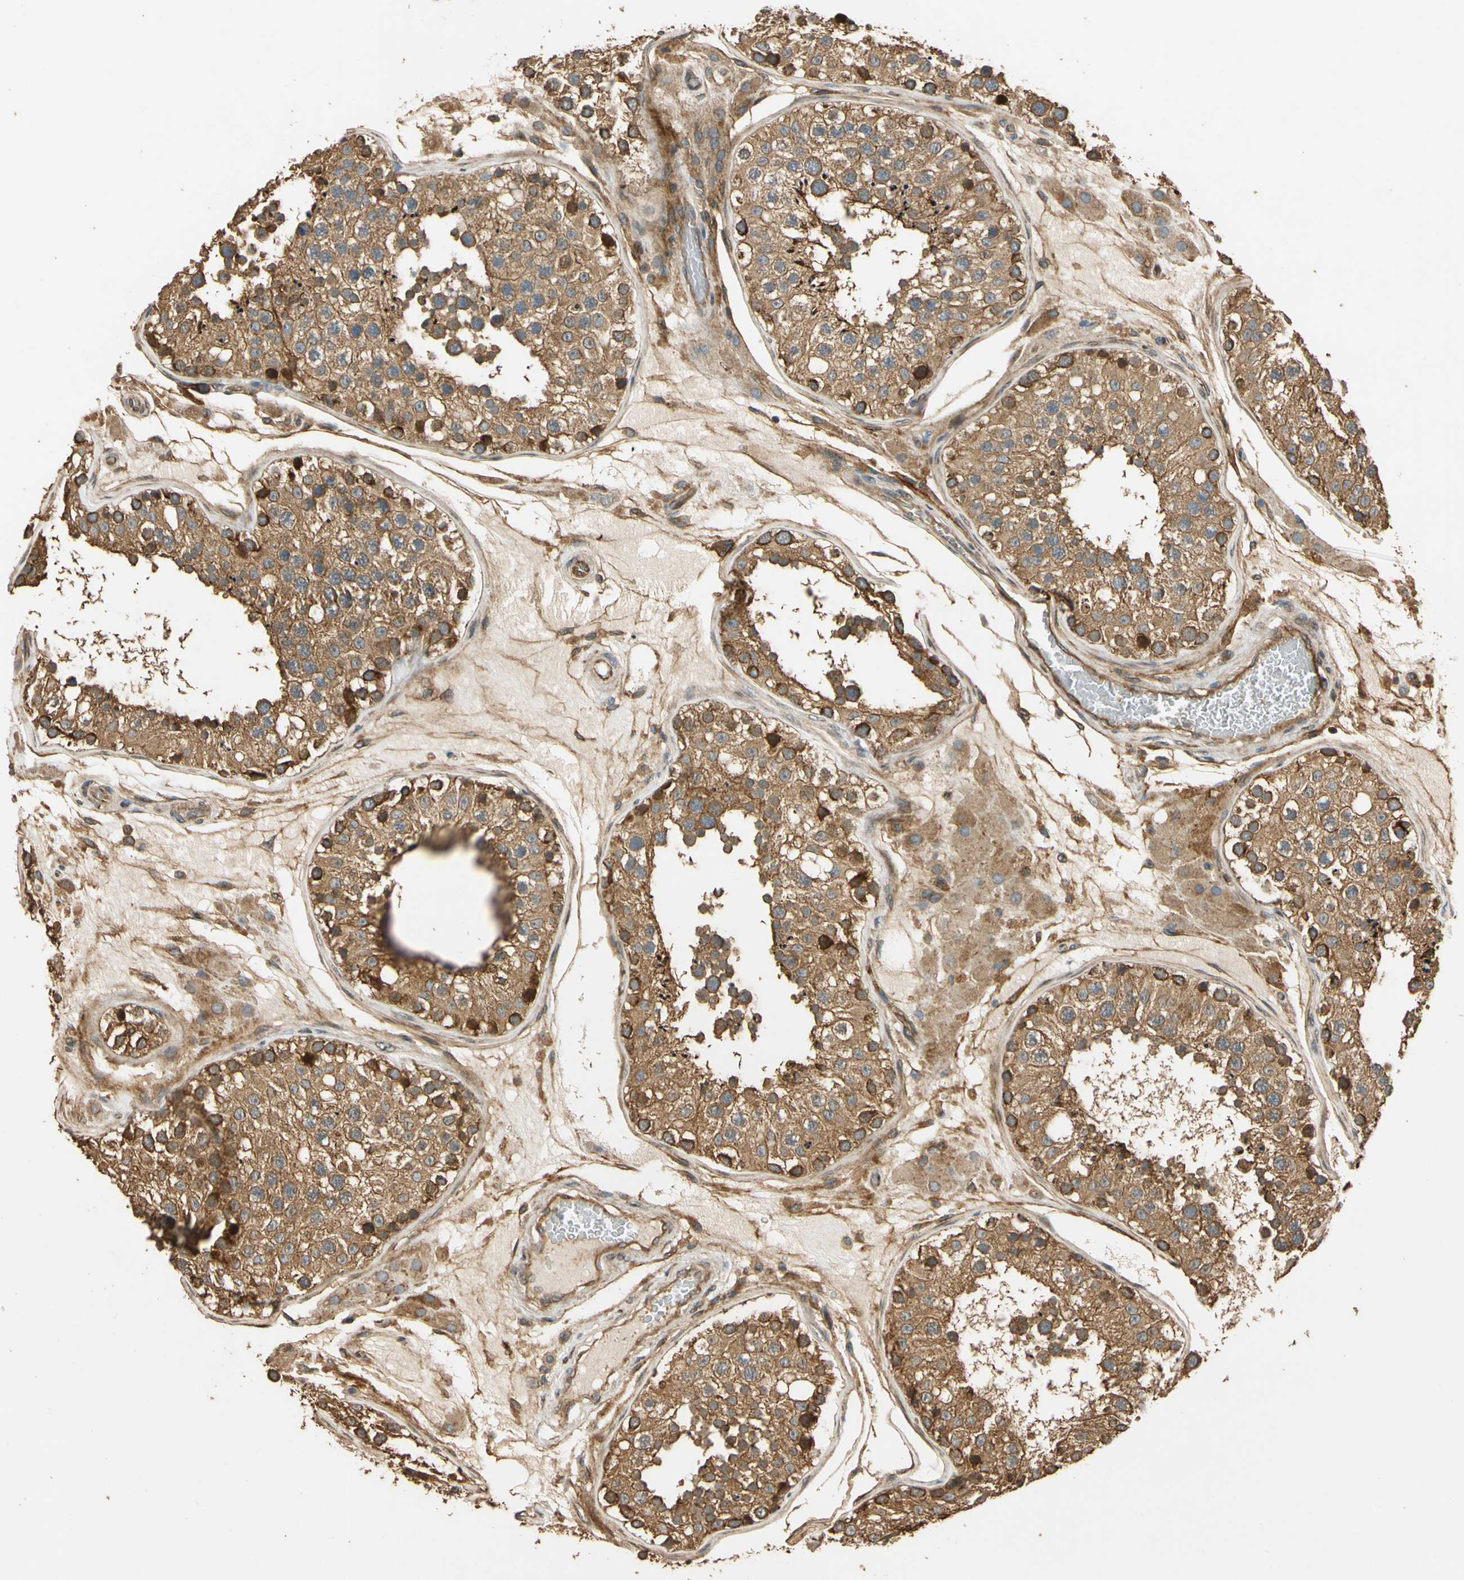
{"staining": {"intensity": "strong", "quantity": ">75%", "location": "cytoplasmic/membranous"}, "tissue": "testis", "cell_type": "Cells in seminiferous ducts", "image_type": "normal", "snomed": [{"axis": "morphology", "description": "Normal tissue, NOS"}, {"axis": "topography", "description": "Testis"}], "caption": "A photomicrograph of human testis stained for a protein displays strong cytoplasmic/membranous brown staining in cells in seminiferous ducts.", "gene": "MGRN1", "patient": {"sex": "male", "age": 26}}